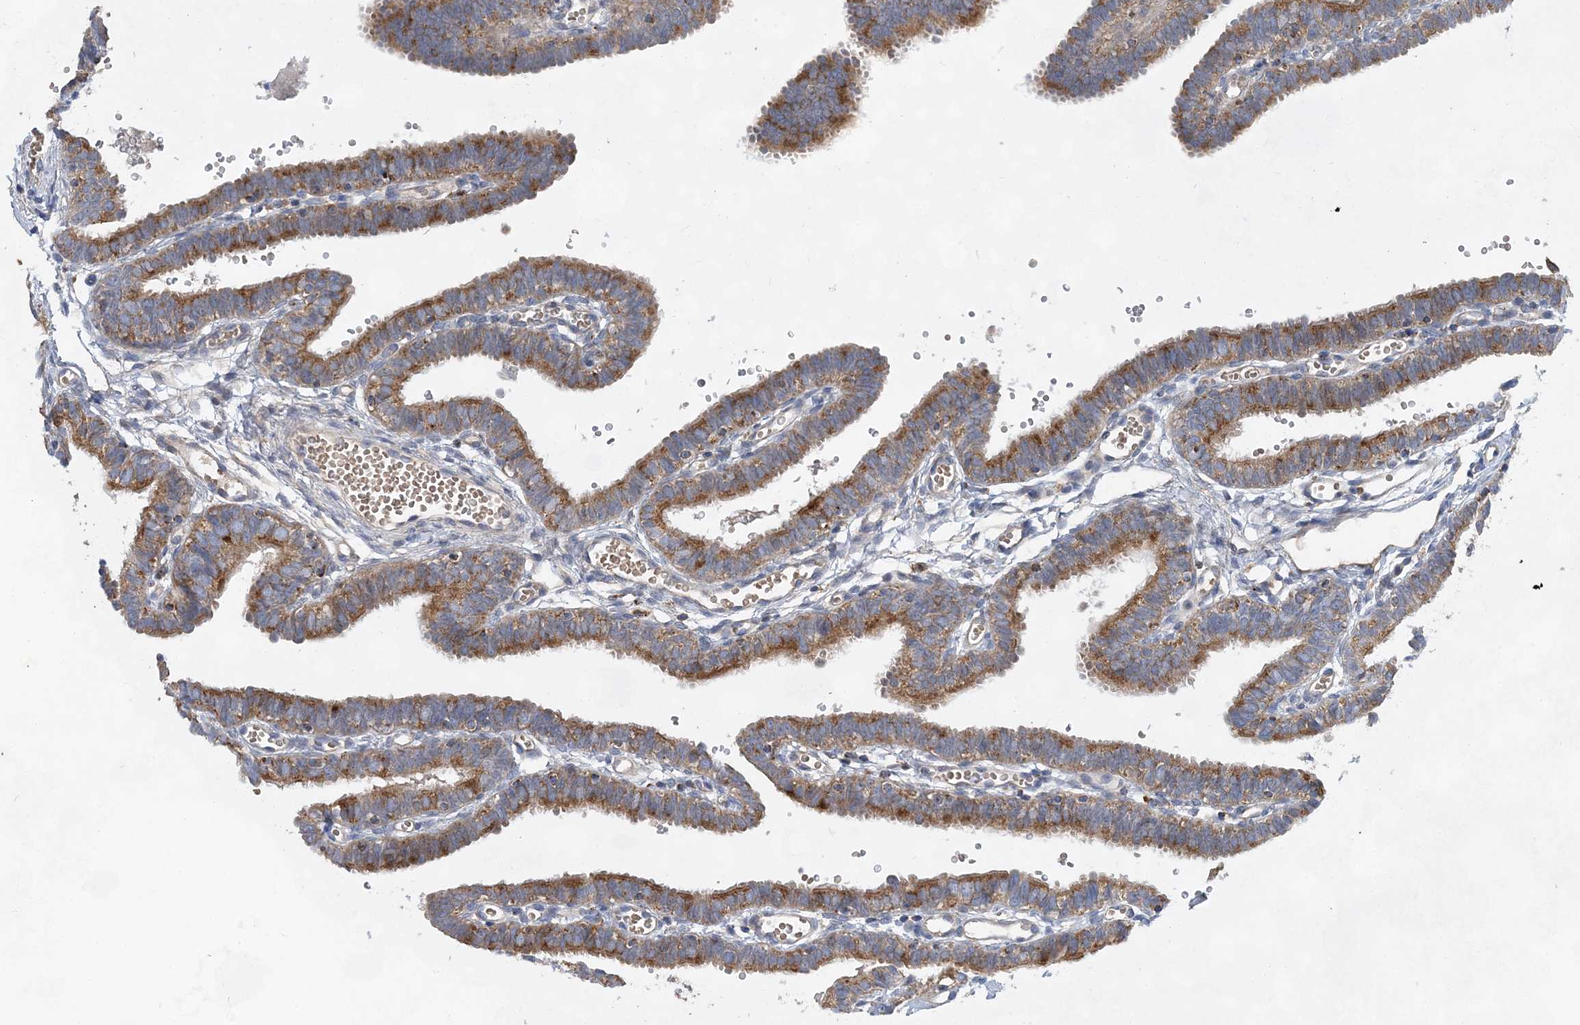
{"staining": {"intensity": "moderate", "quantity": "25%-75%", "location": "cytoplasmic/membranous"}, "tissue": "fallopian tube", "cell_type": "Glandular cells", "image_type": "normal", "snomed": [{"axis": "morphology", "description": "Normal tissue, NOS"}, {"axis": "topography", "description": "Fallopian tube"}, {"axis": "topography", "description": "Placenta"}], "caption": "Immunohistochemistry (IHC) photomicrograph of unremarkable human fallopian tube stained for a protein (brown), which displays medium levels of moderate cytoplasmic/membranous expression in approximately 25%-75% of glandular cells.", "gene": "TRAPPC13", "patient": {"sex": "female", "age": 34}}